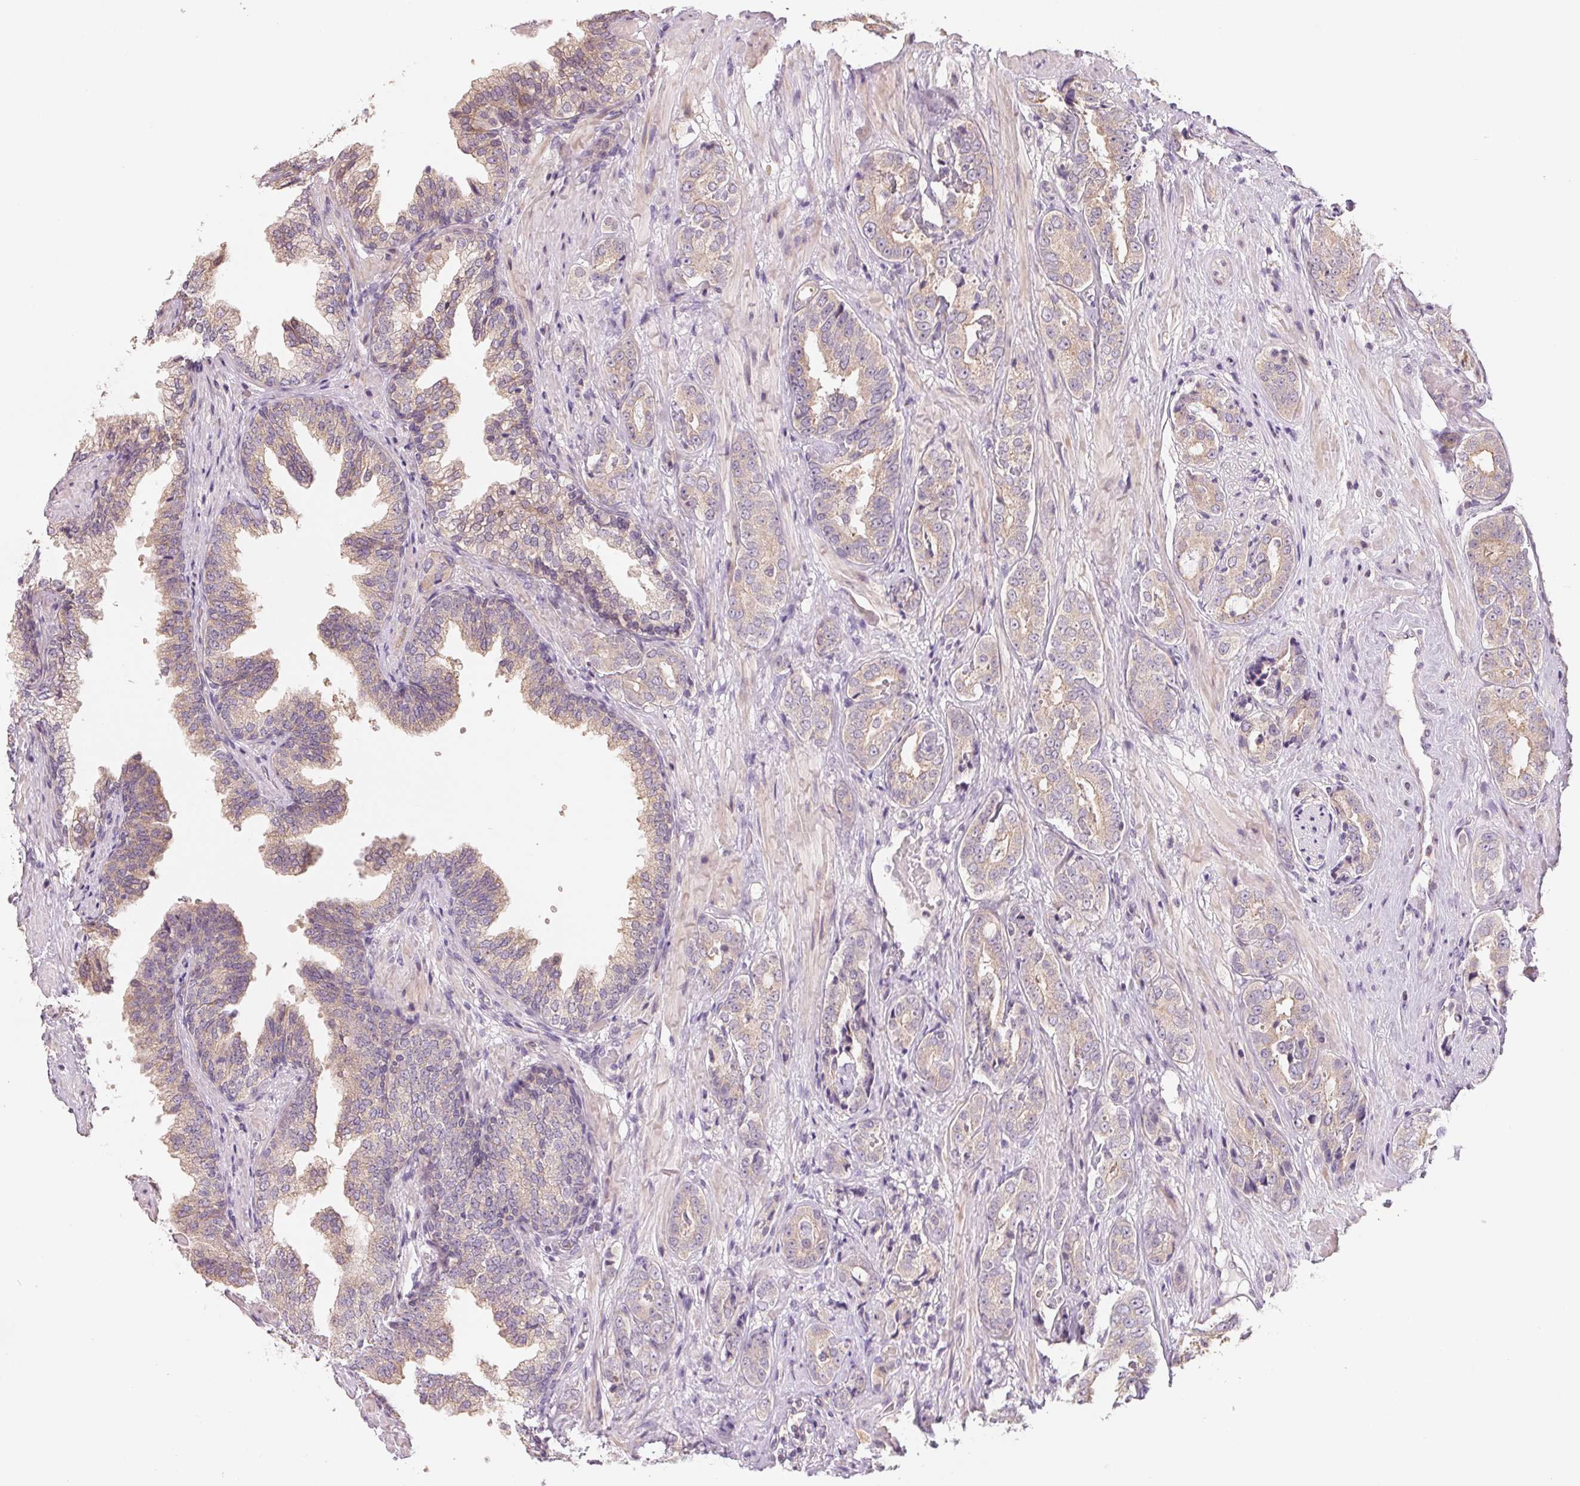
{"staining": {"intensity": "negative", "quantity": "none", "location": "none"}, "tissue": "prostate cancer", "cell_type": "Tumor cells", "image_type": "cancer", "snomed": [{"axis": "morphology", "description": "Adenocarcinoma, High grade"}, {"axis": "topography", "description": "Prostate"}], "caption": "Prostate cancer (high-grade adenocarcinoma) was stained to show a protein in brown. There is no significant expression in tumor cells.", "gene": "VTCN1", "patient": {"sex": "male", "age": 71}}